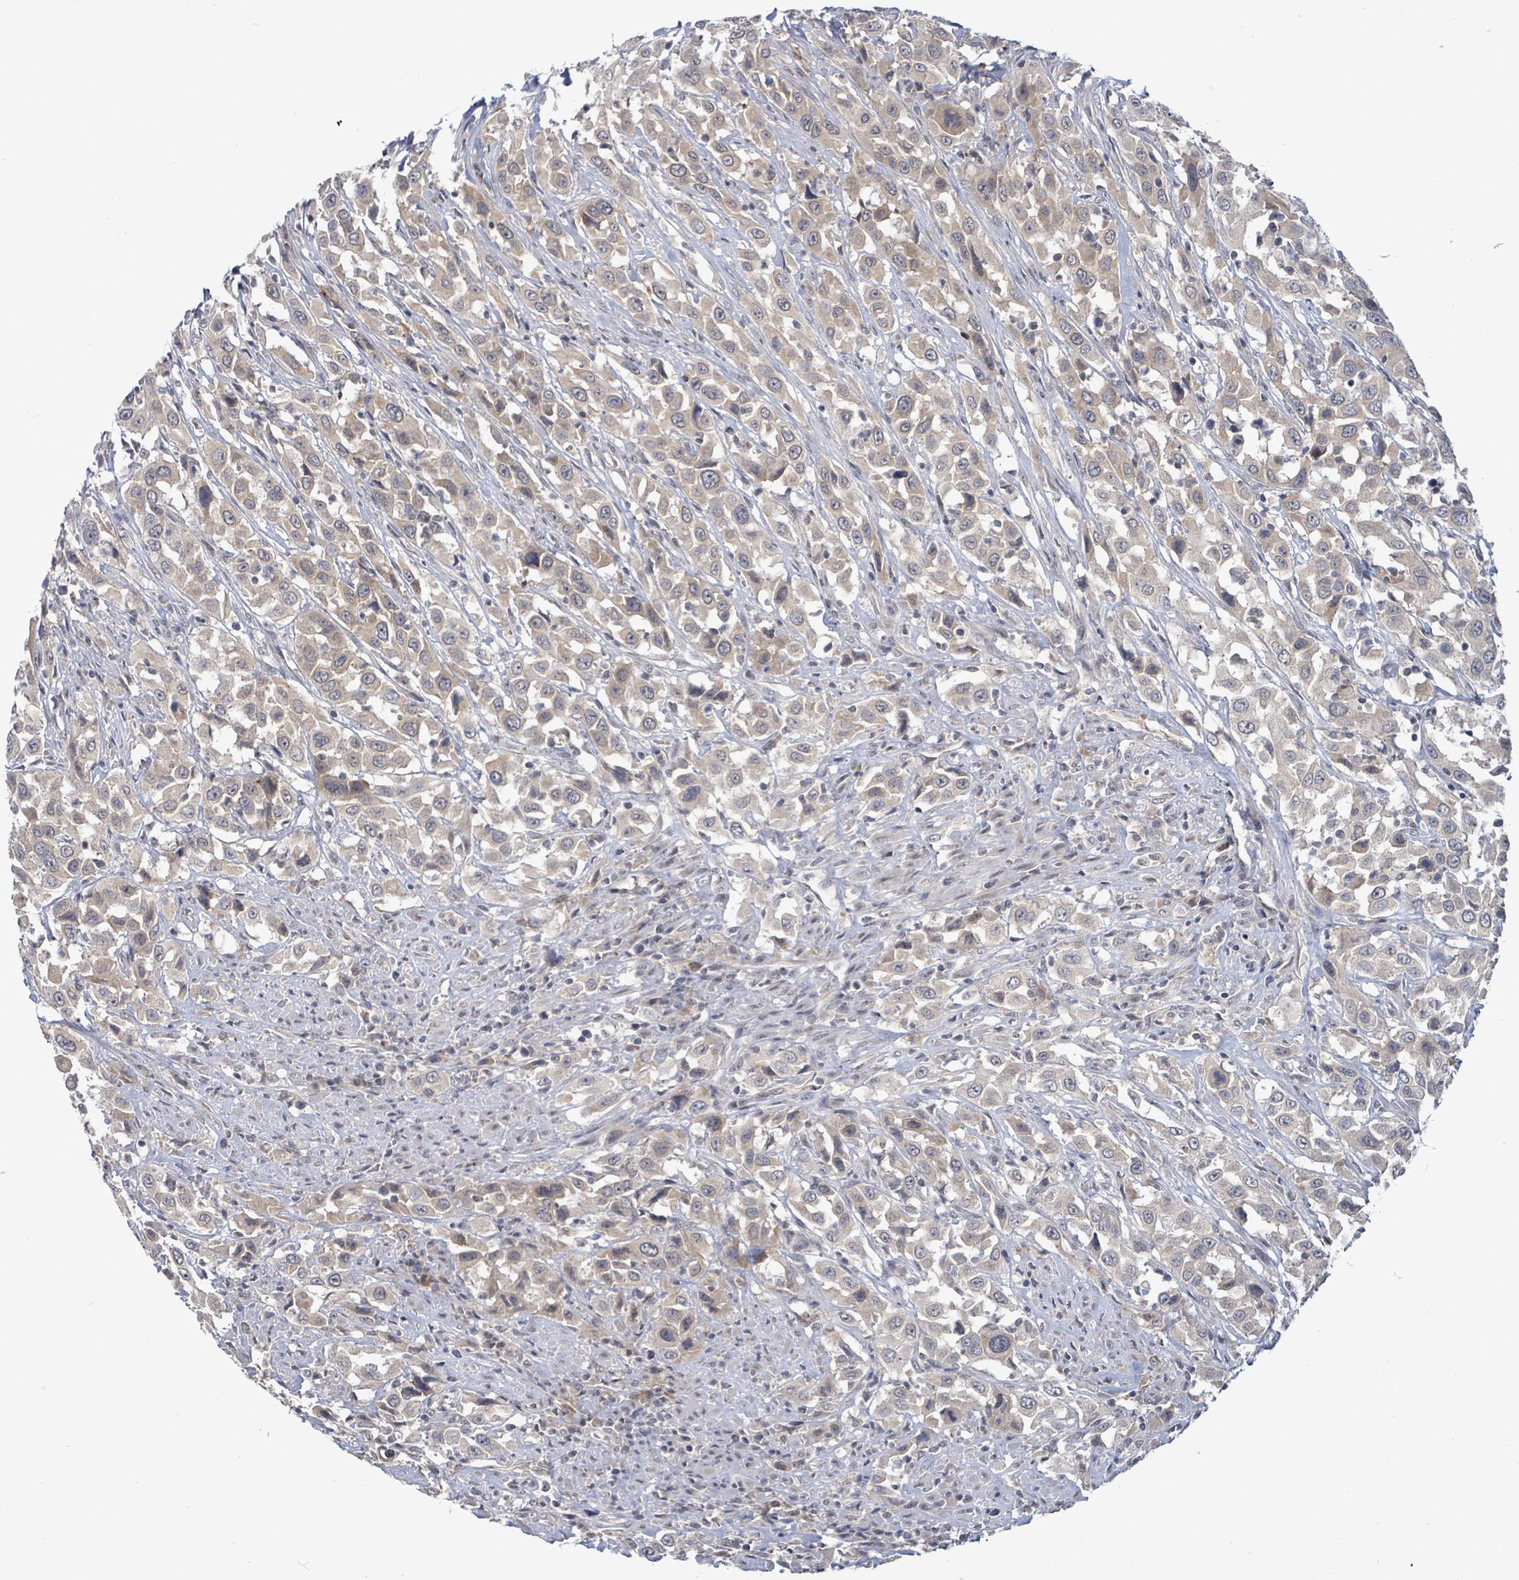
{"staining": {"intensity": "weak", "quantity": "25%-75%", "location": "cytoplasmic/membranous"}, "tissue": "urothelial cancer", "cell_type": "Tumor cells", "image_type": "cancer", "snomed": [{"axis": "morphology", "description": "Urothelial carcinoma, High grade"}, {"axis": "topography", "description": "Urinary bladder"}], "caption": "Tumor cells exhibit weak cytoplasmic/membranous expression in approximately 25%-75% of cells in high-grade urothelial carcinoma.", "gene": "COQ10B", "patient": {"sex": "male", "age": 61}}